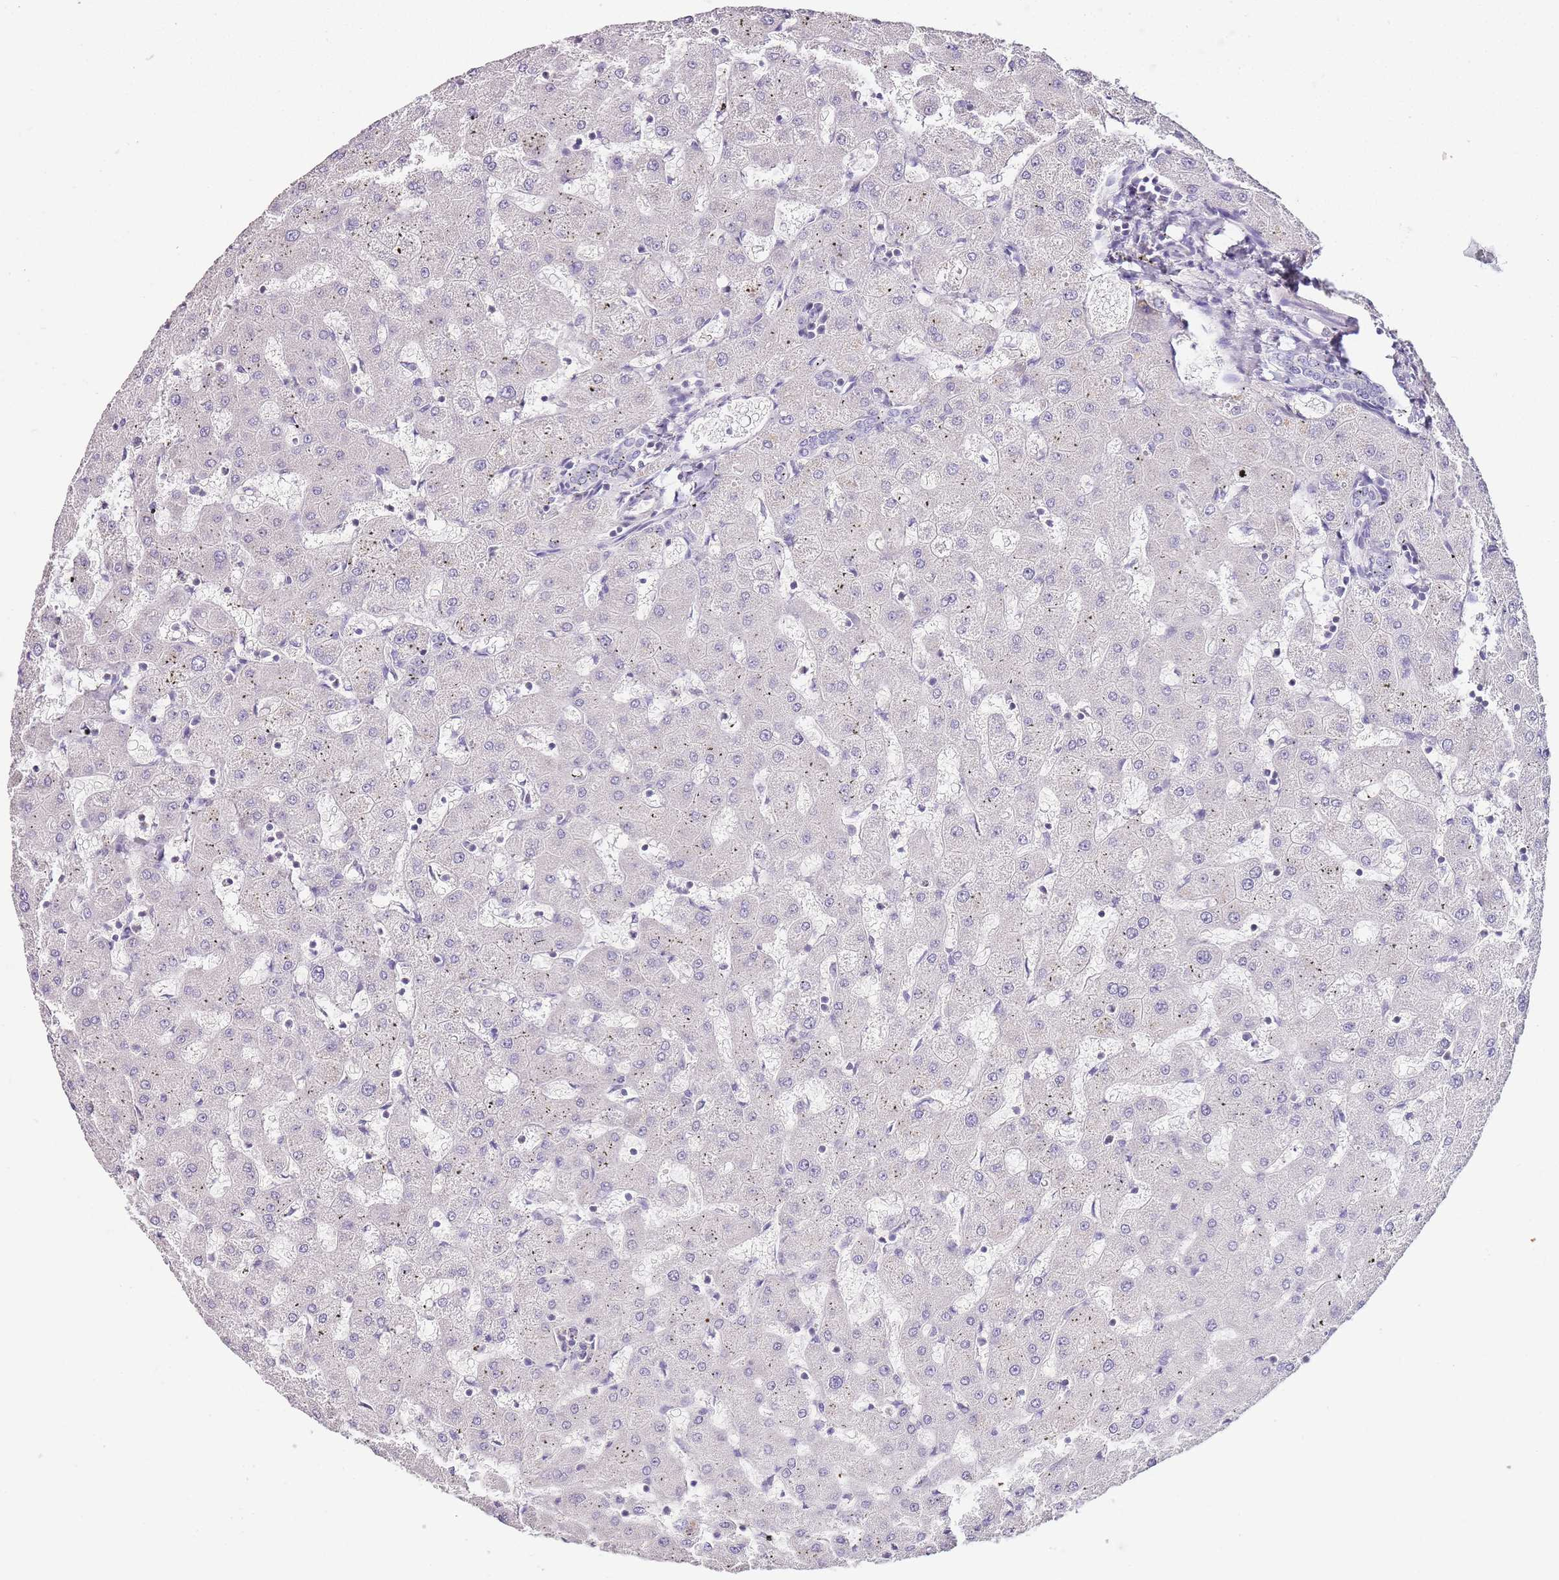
{"staining": {"intensity": "negative", "quantity": "none", "location": "none"}, "tissue": "liver", "cell_type": "Cholangiocytes", "image_type": "normal", "snomed": [{"axis": "morphology", "description": "Normal tissue, NOS"}, {"axis": "topography", "description": "Liver"}], "caption": "The histopathology image displays no significant positivity in cholangiocytes of liver.", "gene": "ZBP1", "patient": {"sex": "female", "age": 63}}